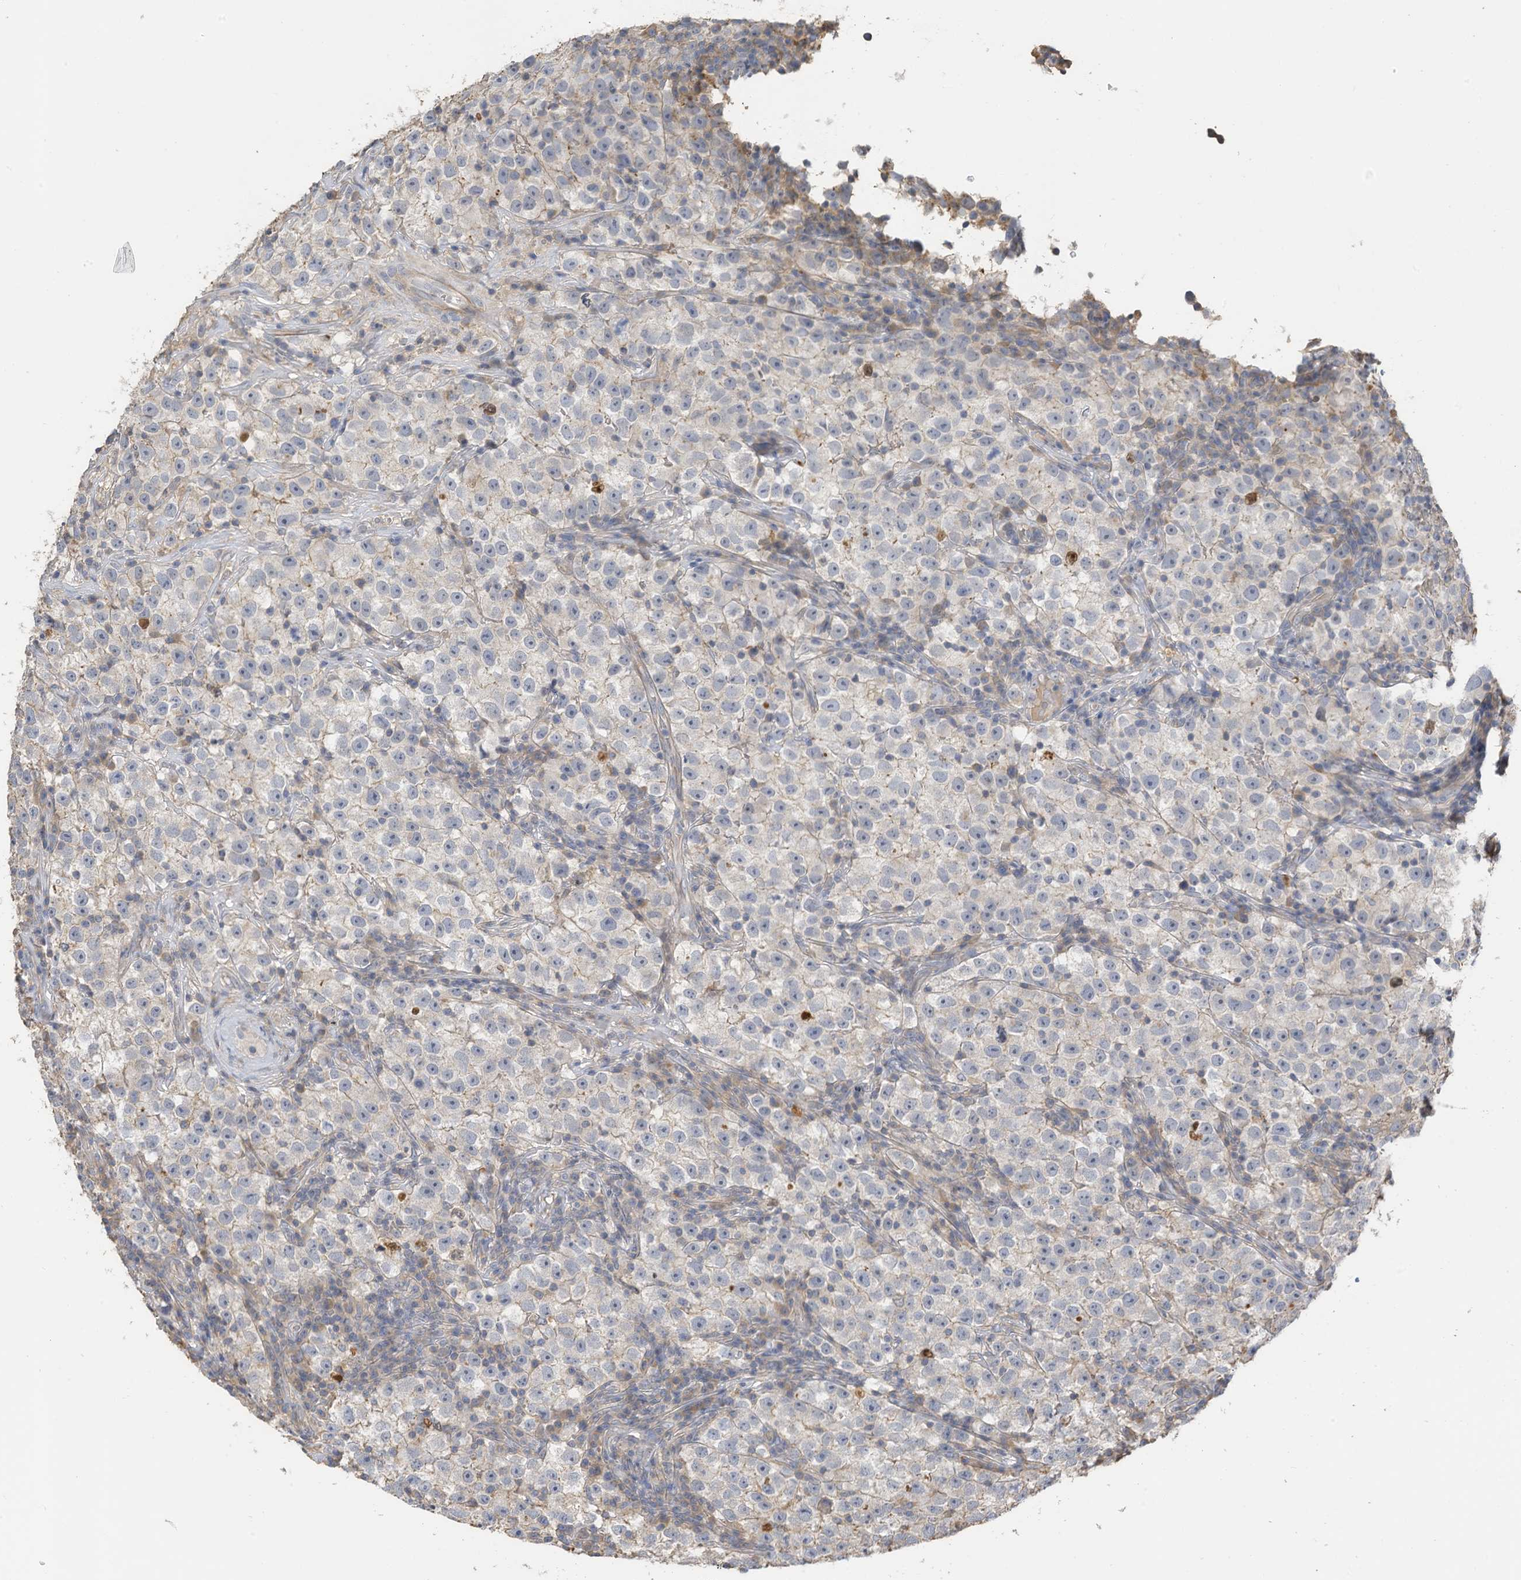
{"staining": {"intensity": "negative", "quantity": "none", "location": "none"}, "tissue": "testis cancer", "cell_type": "Tumor cells", "image_type": "cancer", "snomed": [{"axis": "morphology", "description": "Seminoma, NOS"}, {"axis": "topography", "description": "Testis"}], "caption": "Immunohistochemical staining of seminoma (testis) reveals no significant staining in tumor cells.", "gene": "SLFN14", "patient": {"sex": "male", "age": 22}}